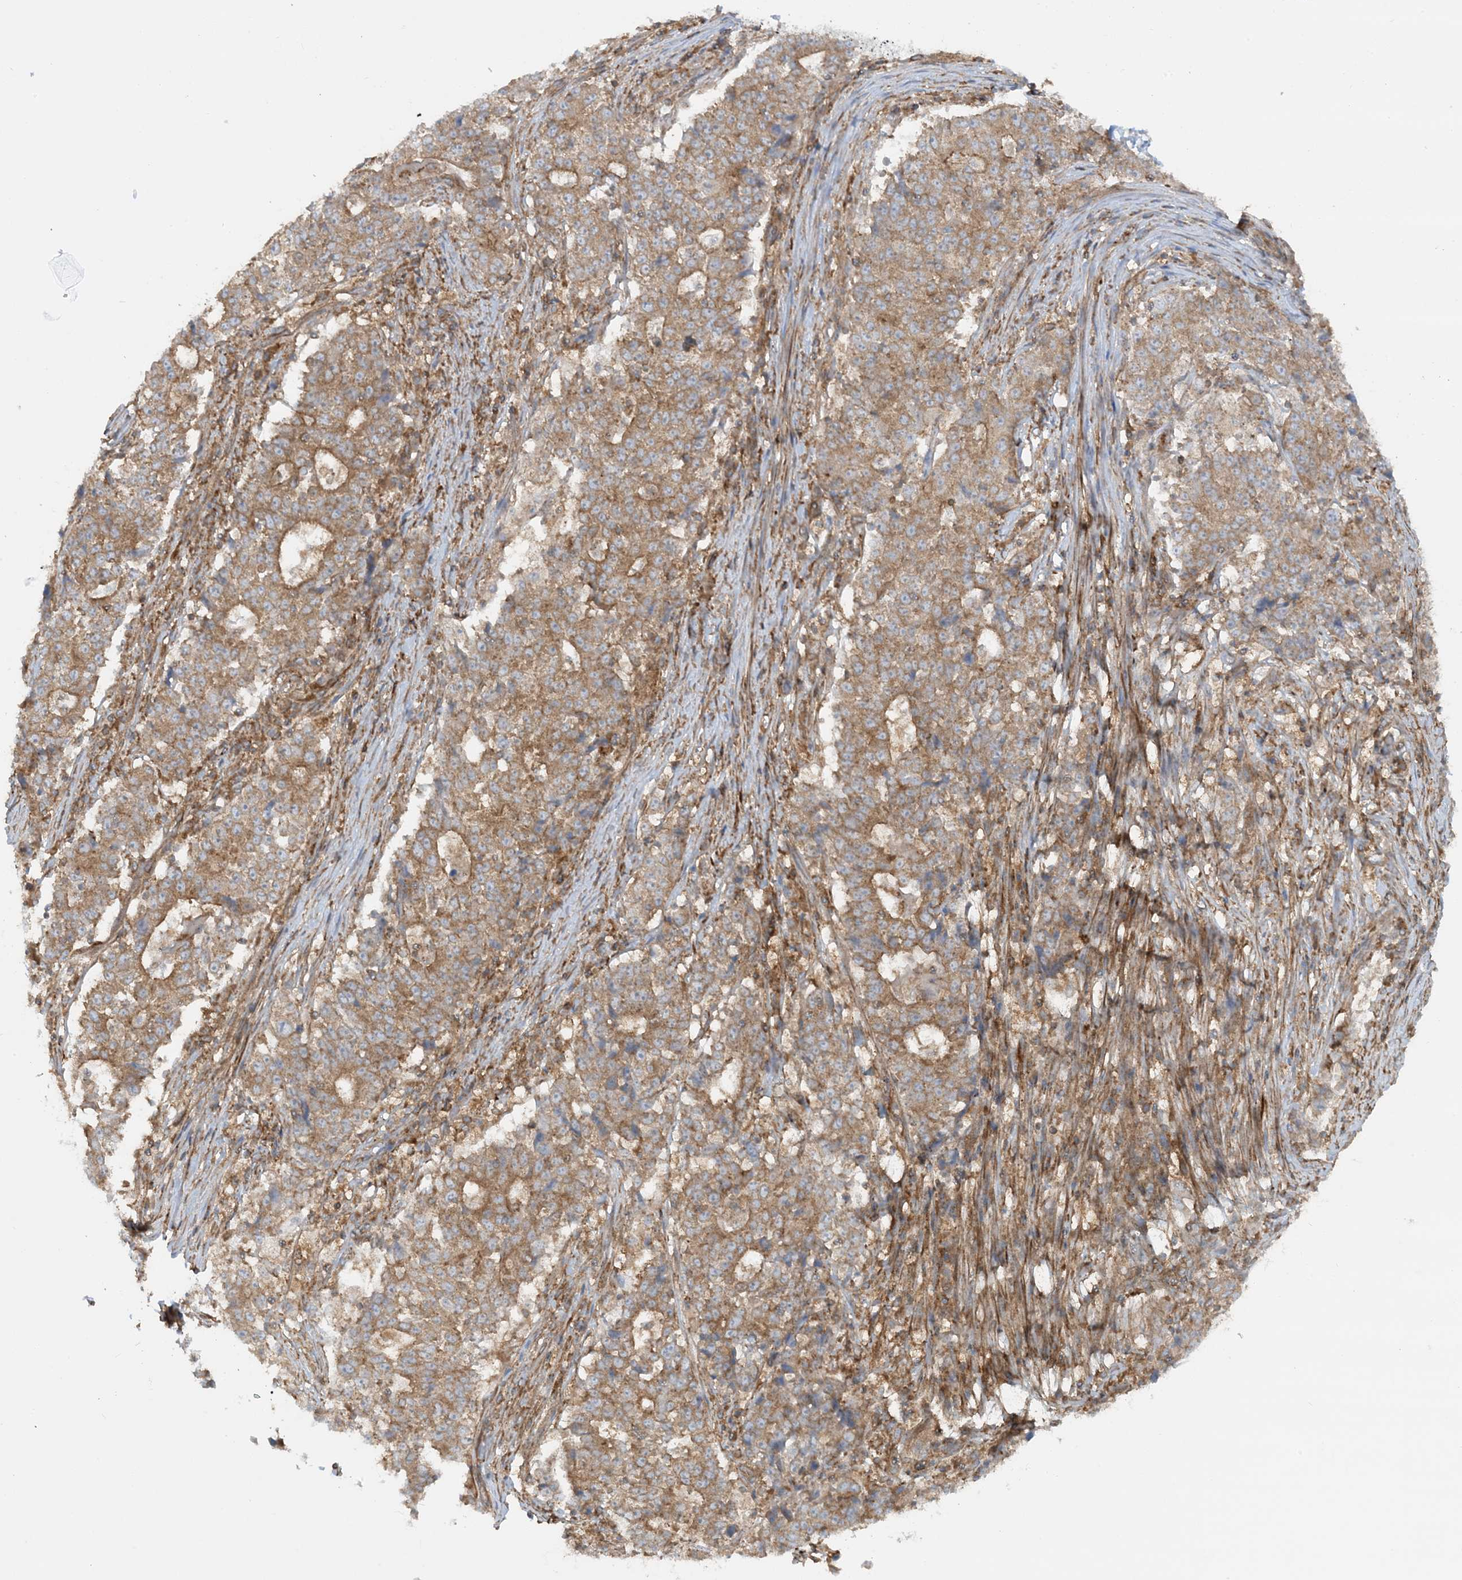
{"staining": {"intensity": "moderate", "quantity": ">75%", "location": "cytoplasmic/membranous"}, "tissue": "stomach cancer", "cell_type": "Tumor cells", "image_type": "cancer", "snomed": [{"axis": "morphology", "description": "Adenocarcinoma, NOS"}, {"axis": "topography", "description": "Stomach"}], "caption": "The image displays a brown stain indicating the presence of a protein in the cytoplasmic/membranous of tumor cells in stomach cancer (adenocarcinoma).", "gene": "STAM2", "patient": {"sex": "male", "age": 59}}